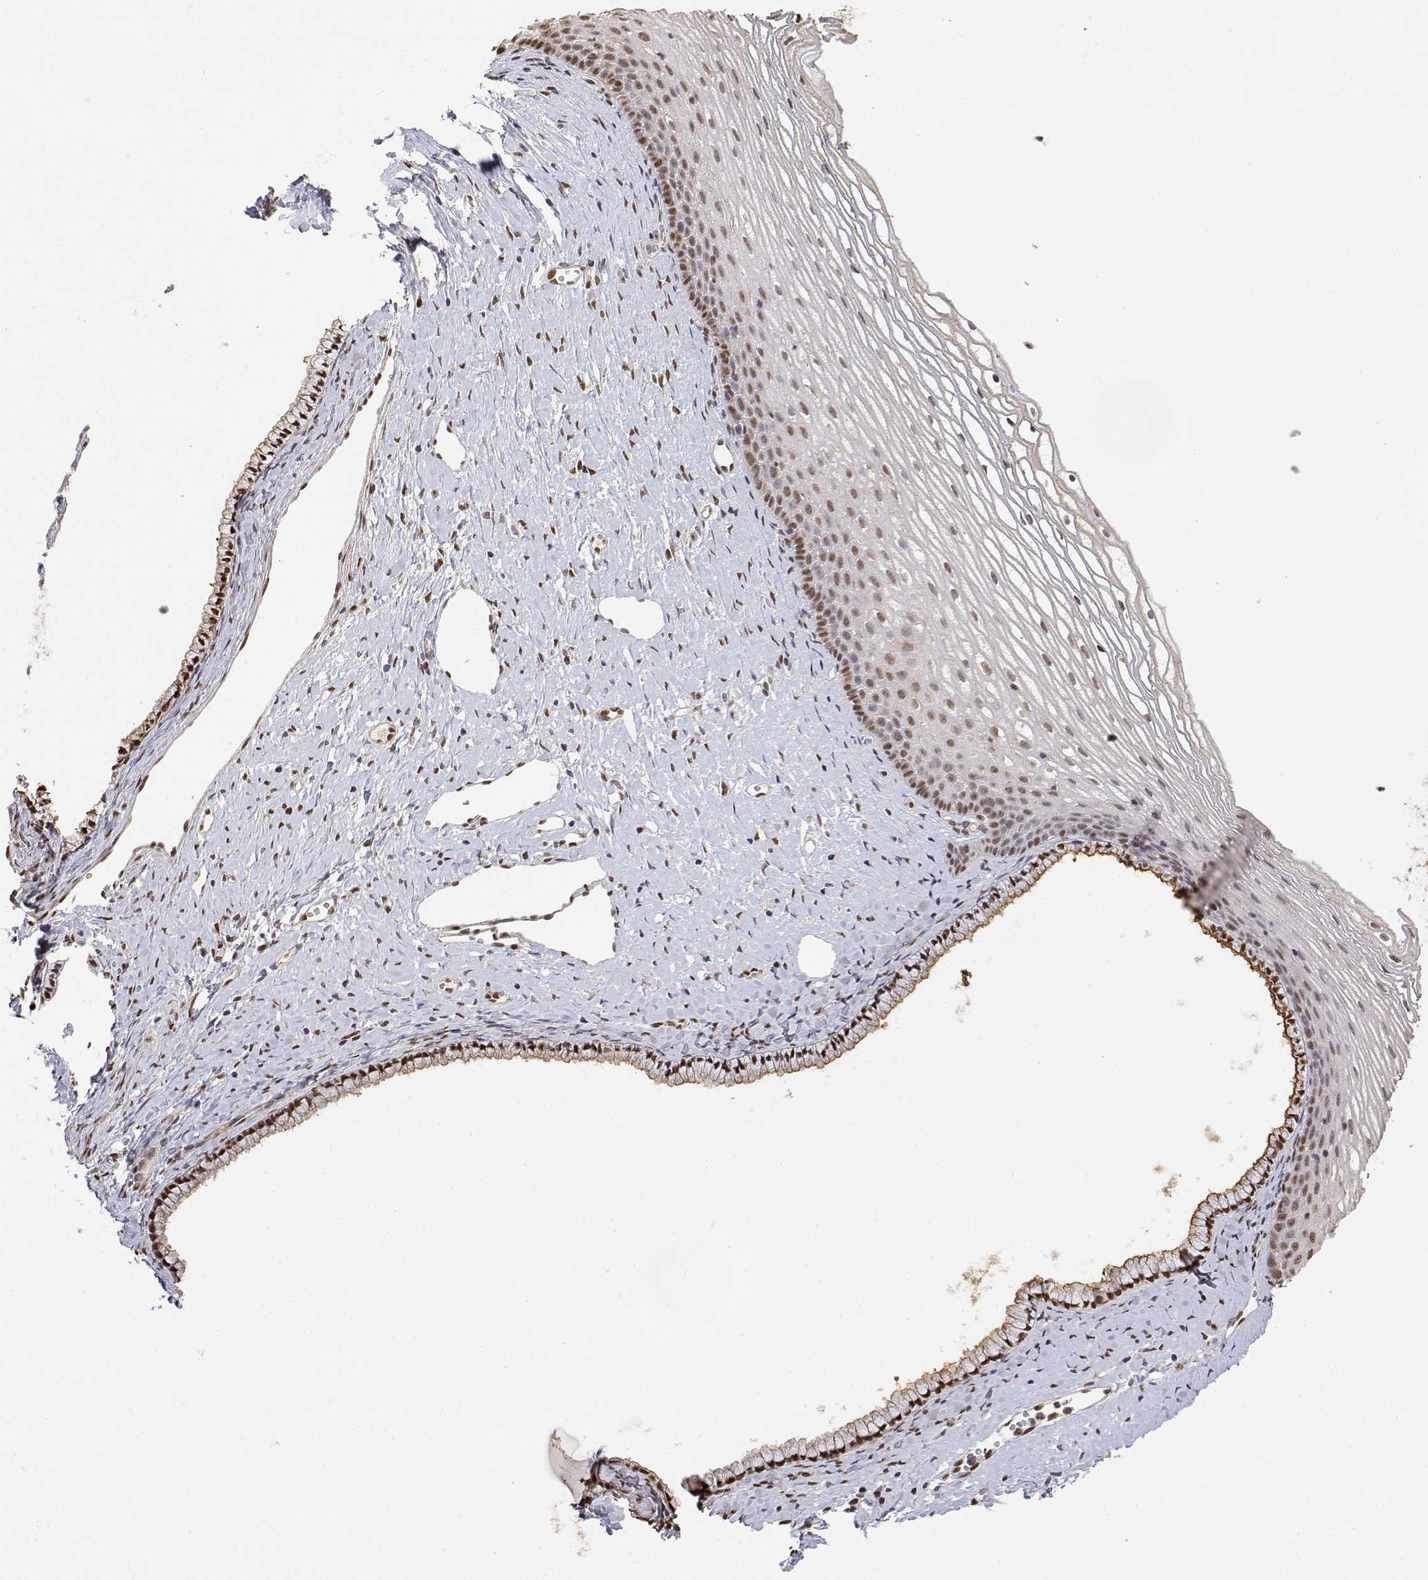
{"staining": {"intensity": "moderate", "quantity": ">75%", "location": "nuclear"}, "tissue": "cervix", "cell_type": "Glandular cells", "image_type": "normal", "snomed": [{"axis": "morphology", "description": "Normal tissue, NOS"}, {"axis": "topography", "description": "Cervix"}], "caption": "Moderate nuclear staining for a protein is identified in approximately >75% of glandular cells of normal cervix using immunohistochemistry (IHC).", "gene": "TPI1", "patient": {"sex": "female", "age": 40}}